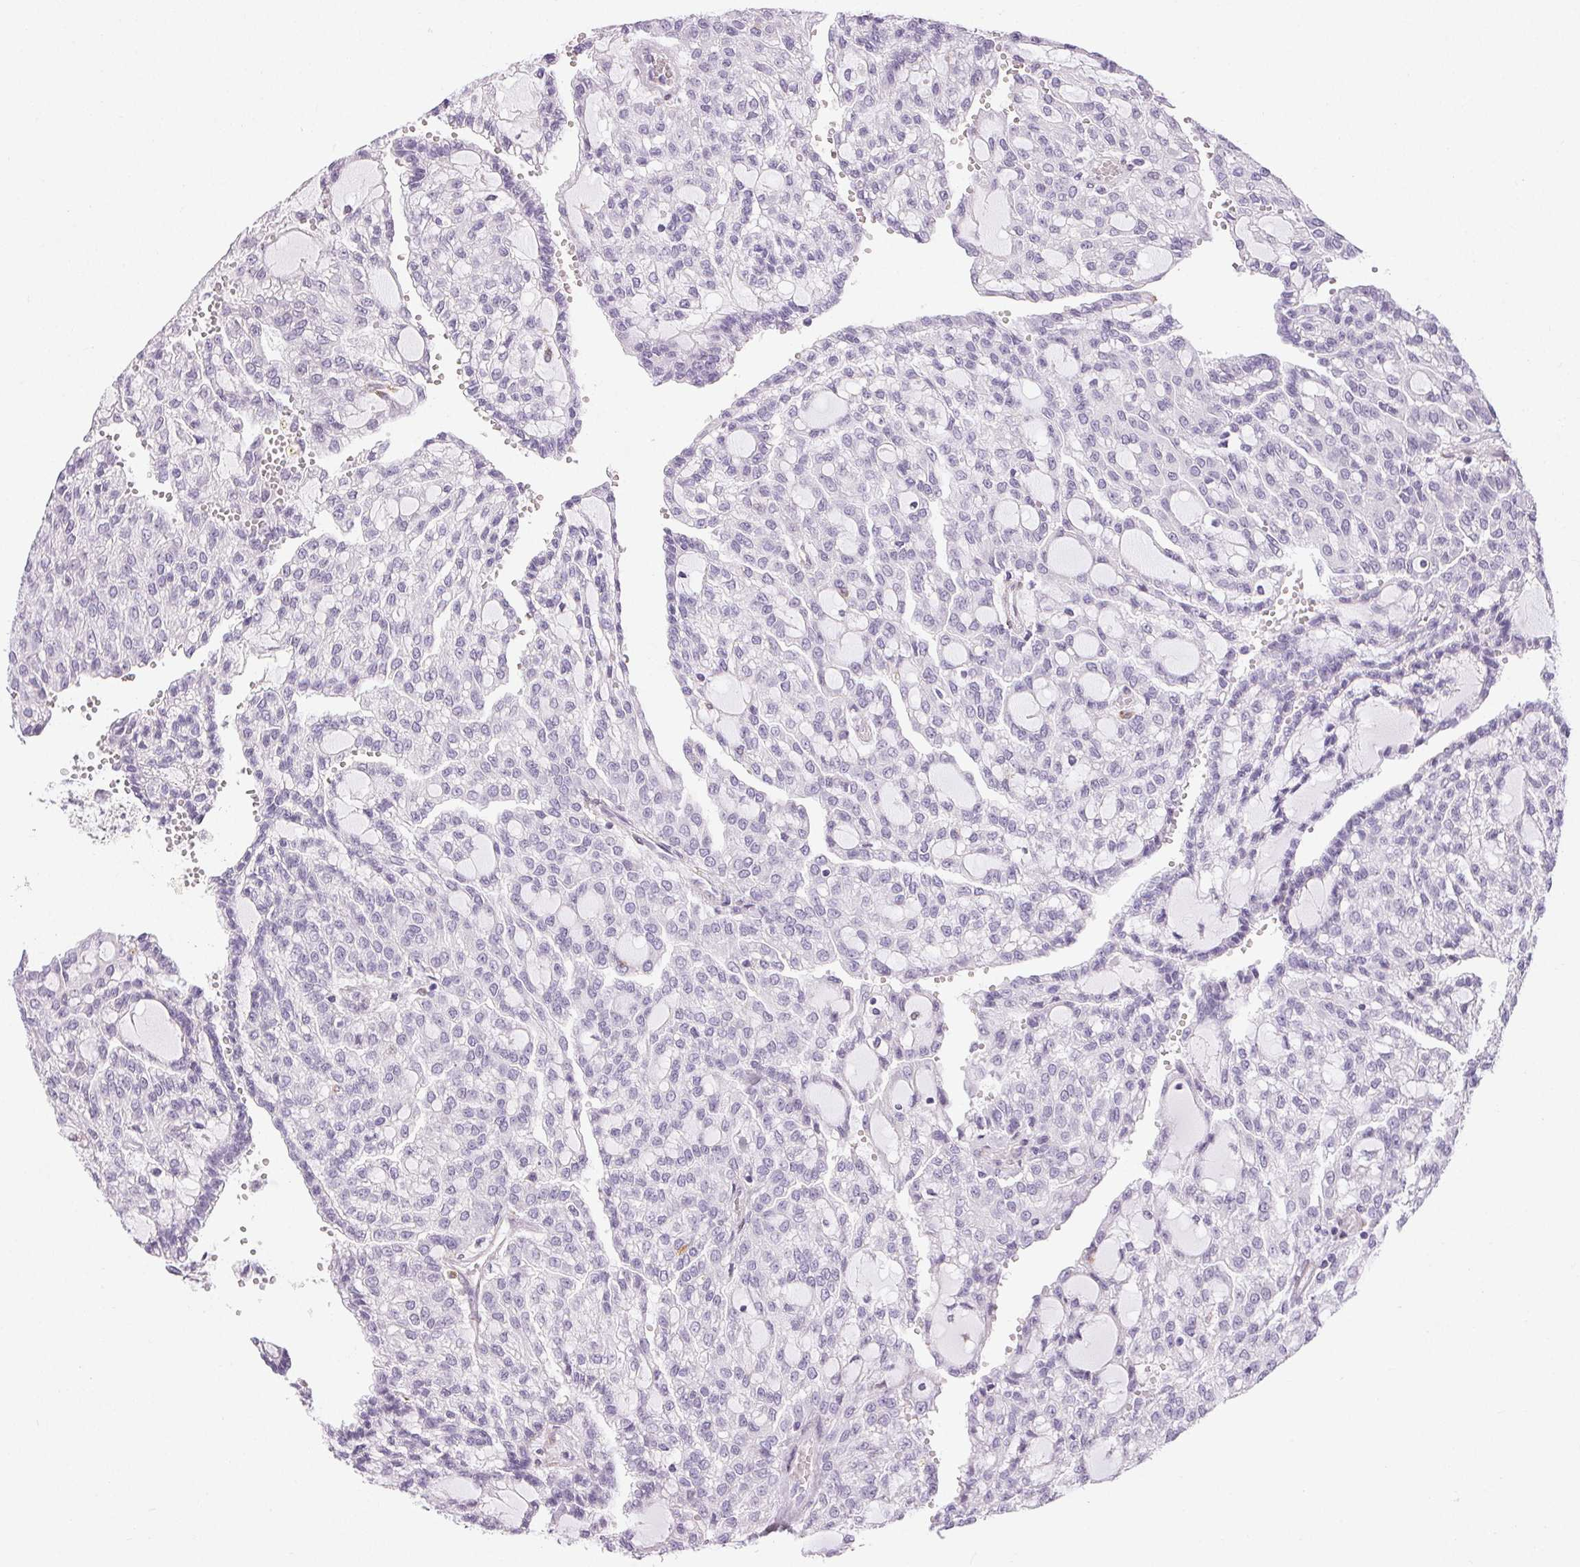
{"staining": {"intensity": "negative", "quantity": "none", "location": "none"}, "tissue": "renal cancer", "cell_type": "Tumor cells", "image_type": "cancer", "snomed": [{"axis": "morphology", "description": "Adenocarcinoma, NOS"}, {"axis": "topography", "description": "Kidney"}], "caption": "There is no significant staining in tumor cells of renal cancer (adenocarcinoma).", "gene": "RPGRIP1", "patient": {"sex": "male", "age": 63}}